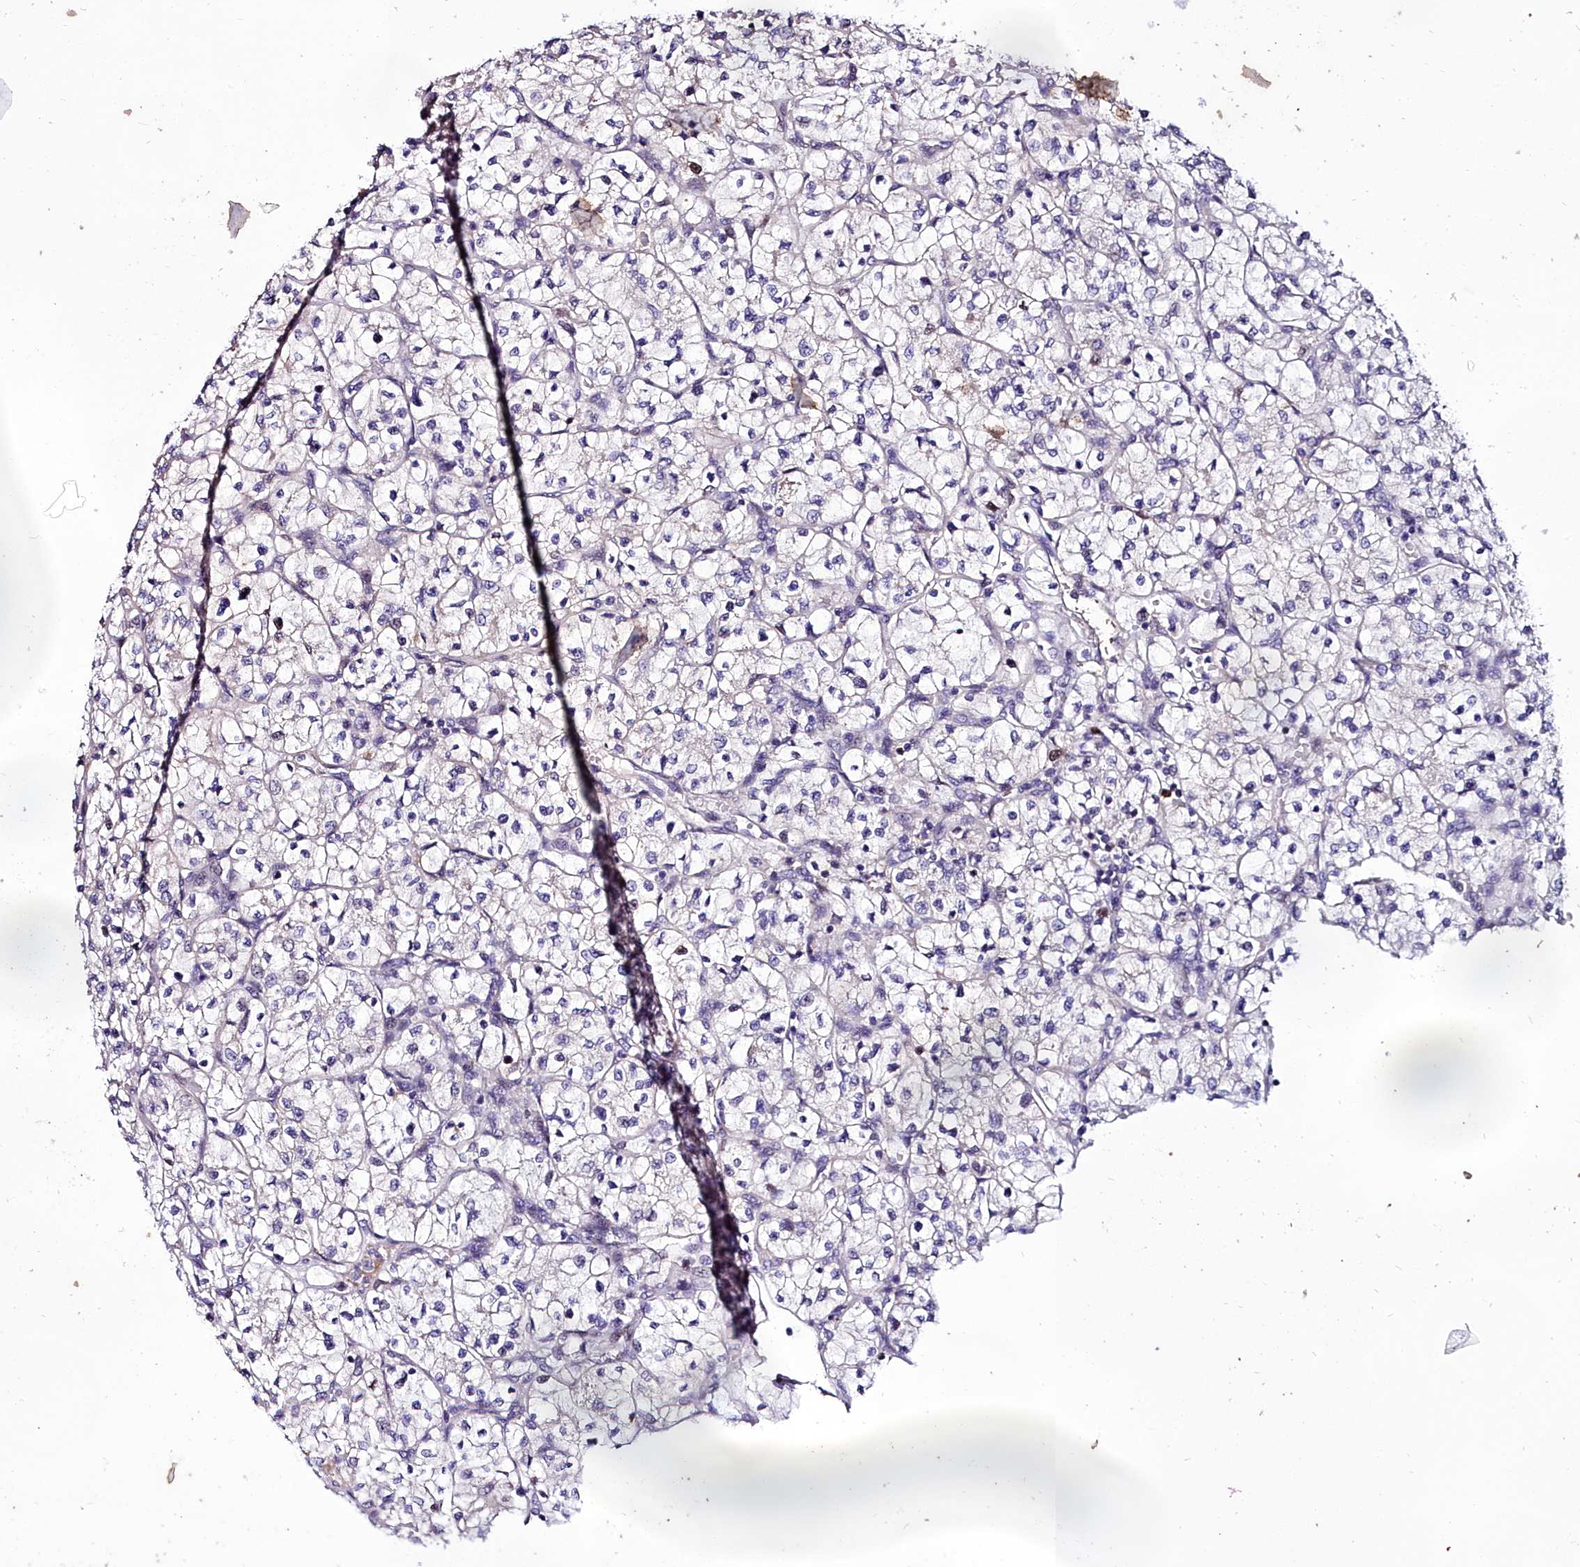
{"staining": {"intensity": "negative", "quantity": "none", "location": "none"}, "tissue": "renal cancer", "cell_type": "Tumor cells", "image_type": "cancer", "snomed": [{"axis": "morphology", "description": "Adenocarcinoma, NOS"}, {"axis": "topography", "description": "Kidney"}], "caption": "Renal adenocarcinoma was stained to show a protein in brown. There is no significant staining in tumor cells. (Stains: DAB IHC with hematoxylin counter stain, Microscopy: brightfield microscopy at high magnification).", "gene": "TRIML2", "patient": {"sex": "female", "age": 64}}